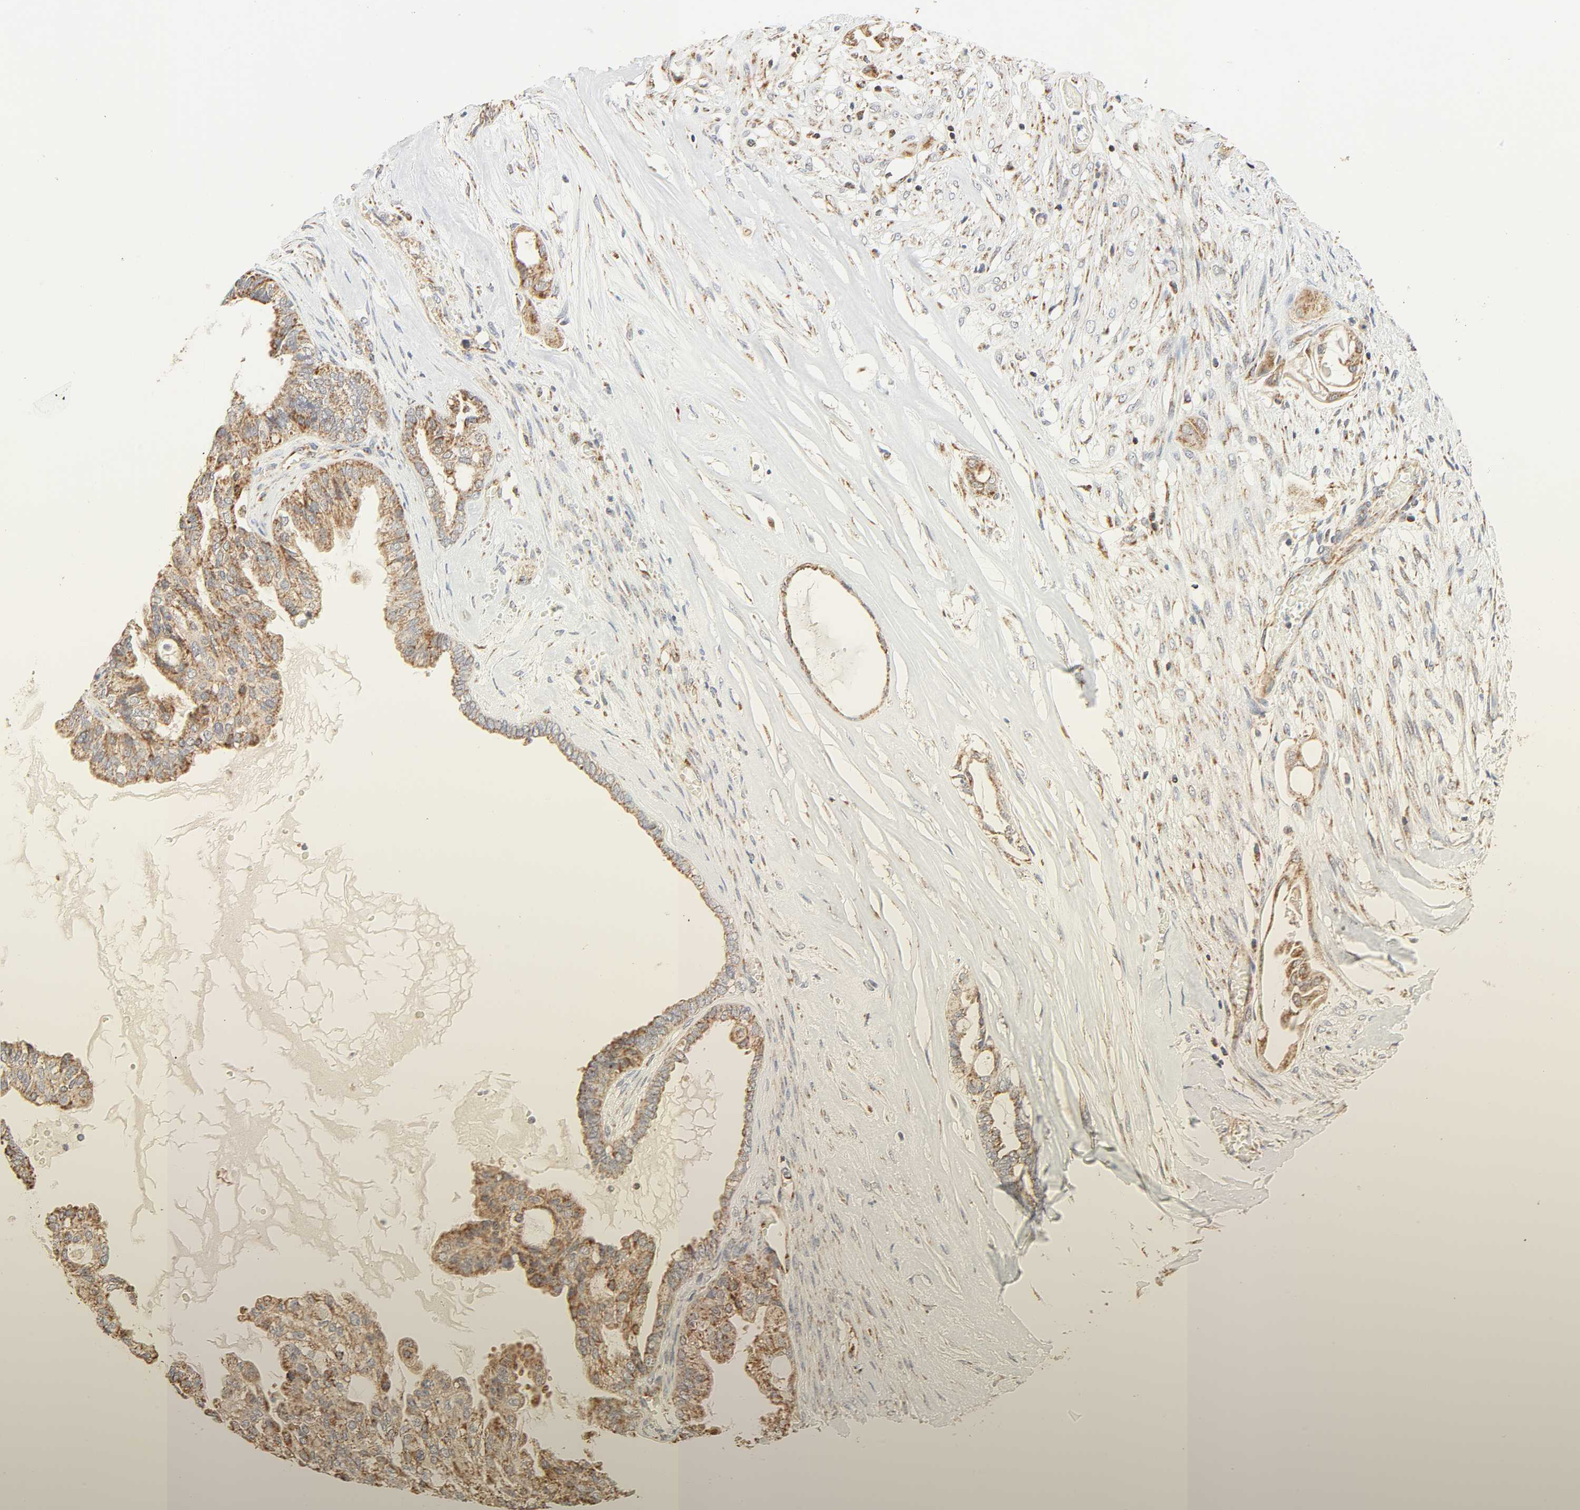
{"staining": {"intensity": "moderate", "quantity": ">75%", "location": "cytoplasmic/membranous"}, "tissue": "ovarian cancer", "cell_type": "Tumor cells", "image_type": "cancer", "snomed": [{"axis": "morphology", "description": "Carcinoma, NOS"}, {"axis": "morphology", "description": "Carcinoma, endometroid"}, {"axis": "topography", "description": "Ovary"}], "caption": "There is medium levels of moderate cytoplasmic/membranous expression in tumor cells of ovarian cancer (endometroid carcinoma), as demonstrated by immunohistochemical staining (brown color).", "gene": "ZMAT5", "patient": {"sex": "female", "age": 50}}